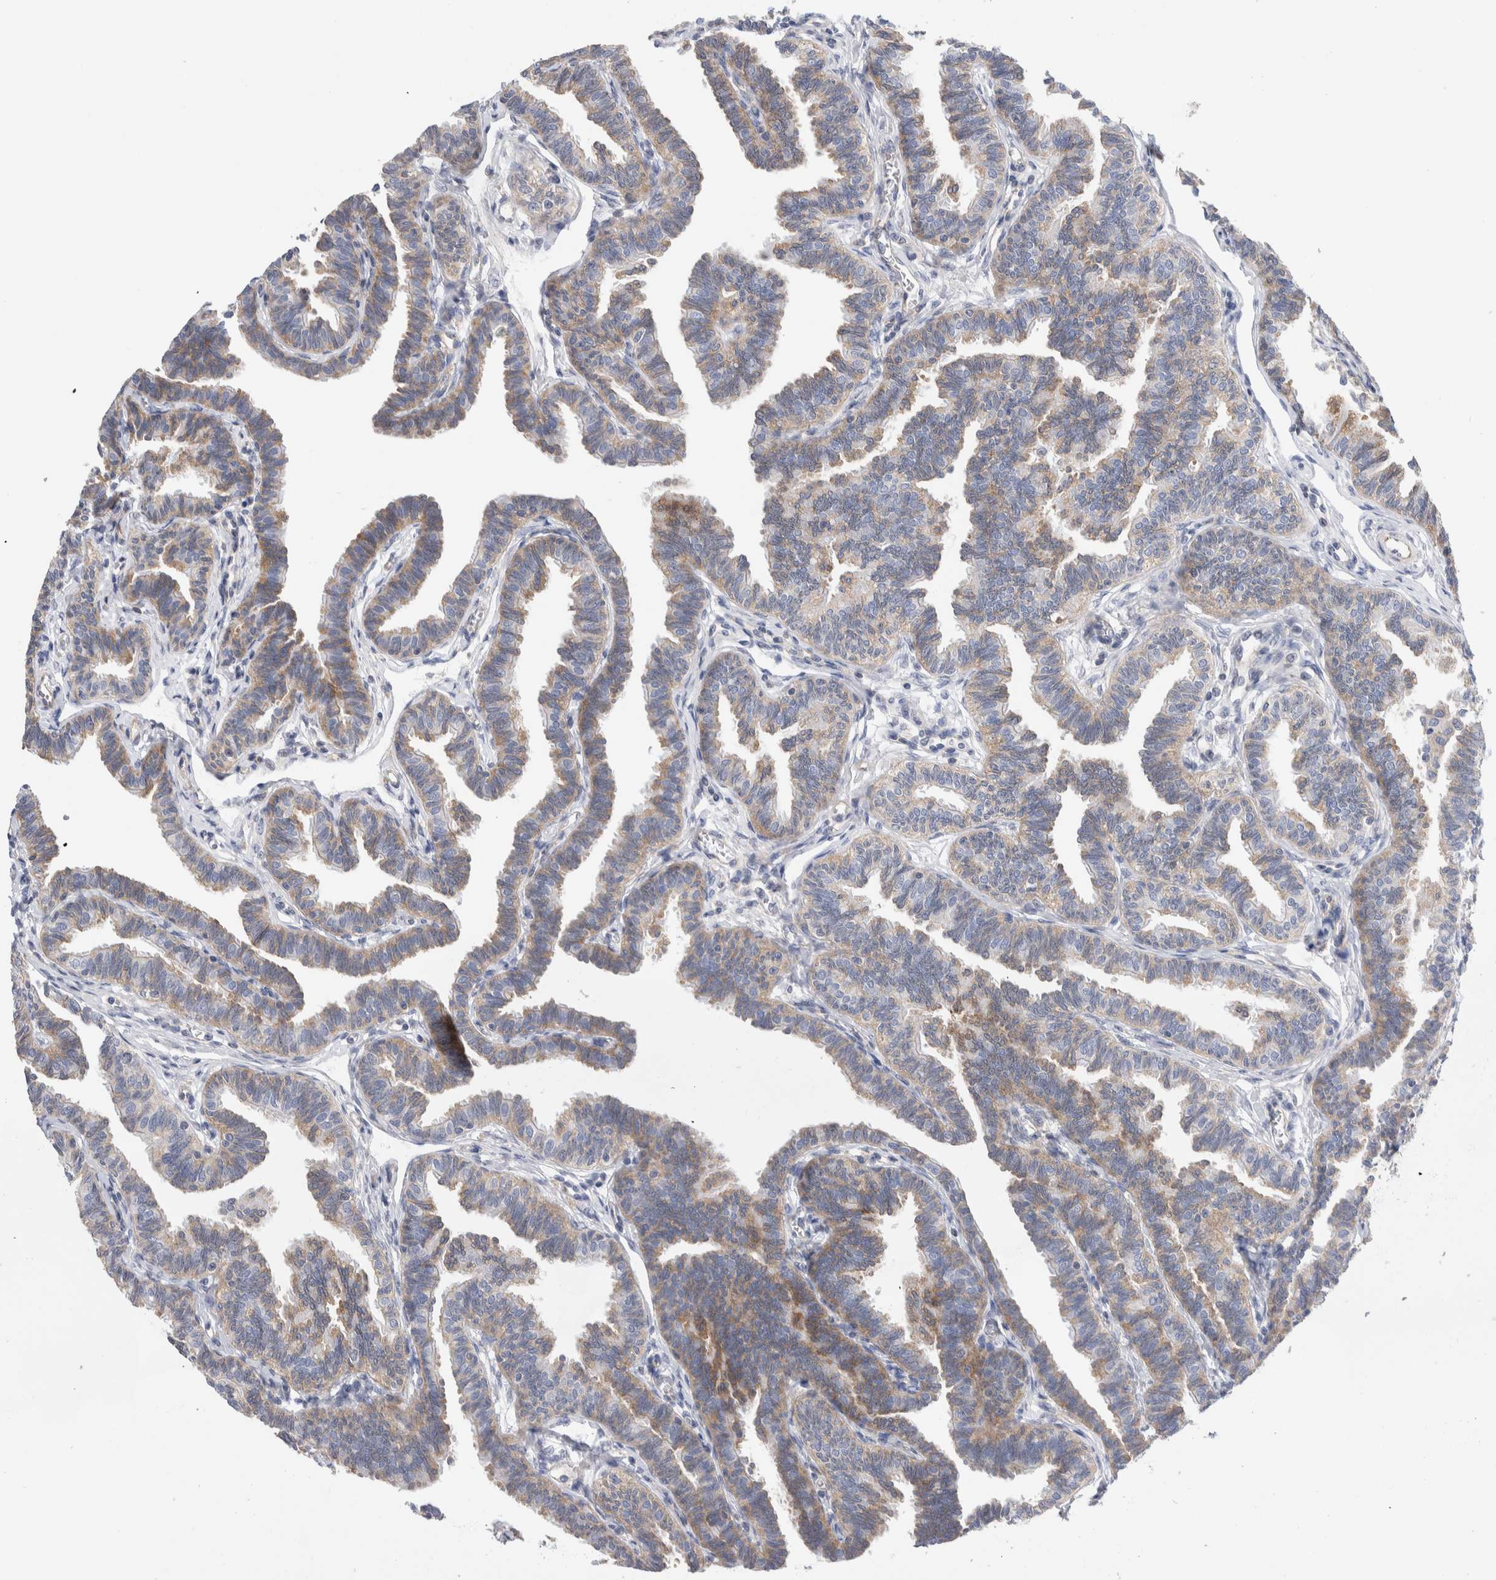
{"staining": {"intensity": "moderate", "quantity": "25%-75%", "location": "cytoplasmic/membranous"}, "tissue": "fallopian tube", "cell_type": "Glandular cells", "image_type": "normal", "snomed": [{"axis": "morphology", "description": "Normal tissue, NOS"}, {"axis": "topography", "description": "Fallopian tube"}, {"axis": "topography", "description": "Ovary"}], "caption": "Glandular cells exhibit moderate cytoplasmic/membranous positivity in about 25%-75% of cells in unremarkable fallopian tube. The protein of interest is shown in brown color, while the nuclei are stained blue.", "gene": "RACK1", "patient": {"sex": "female", "age": 23}}